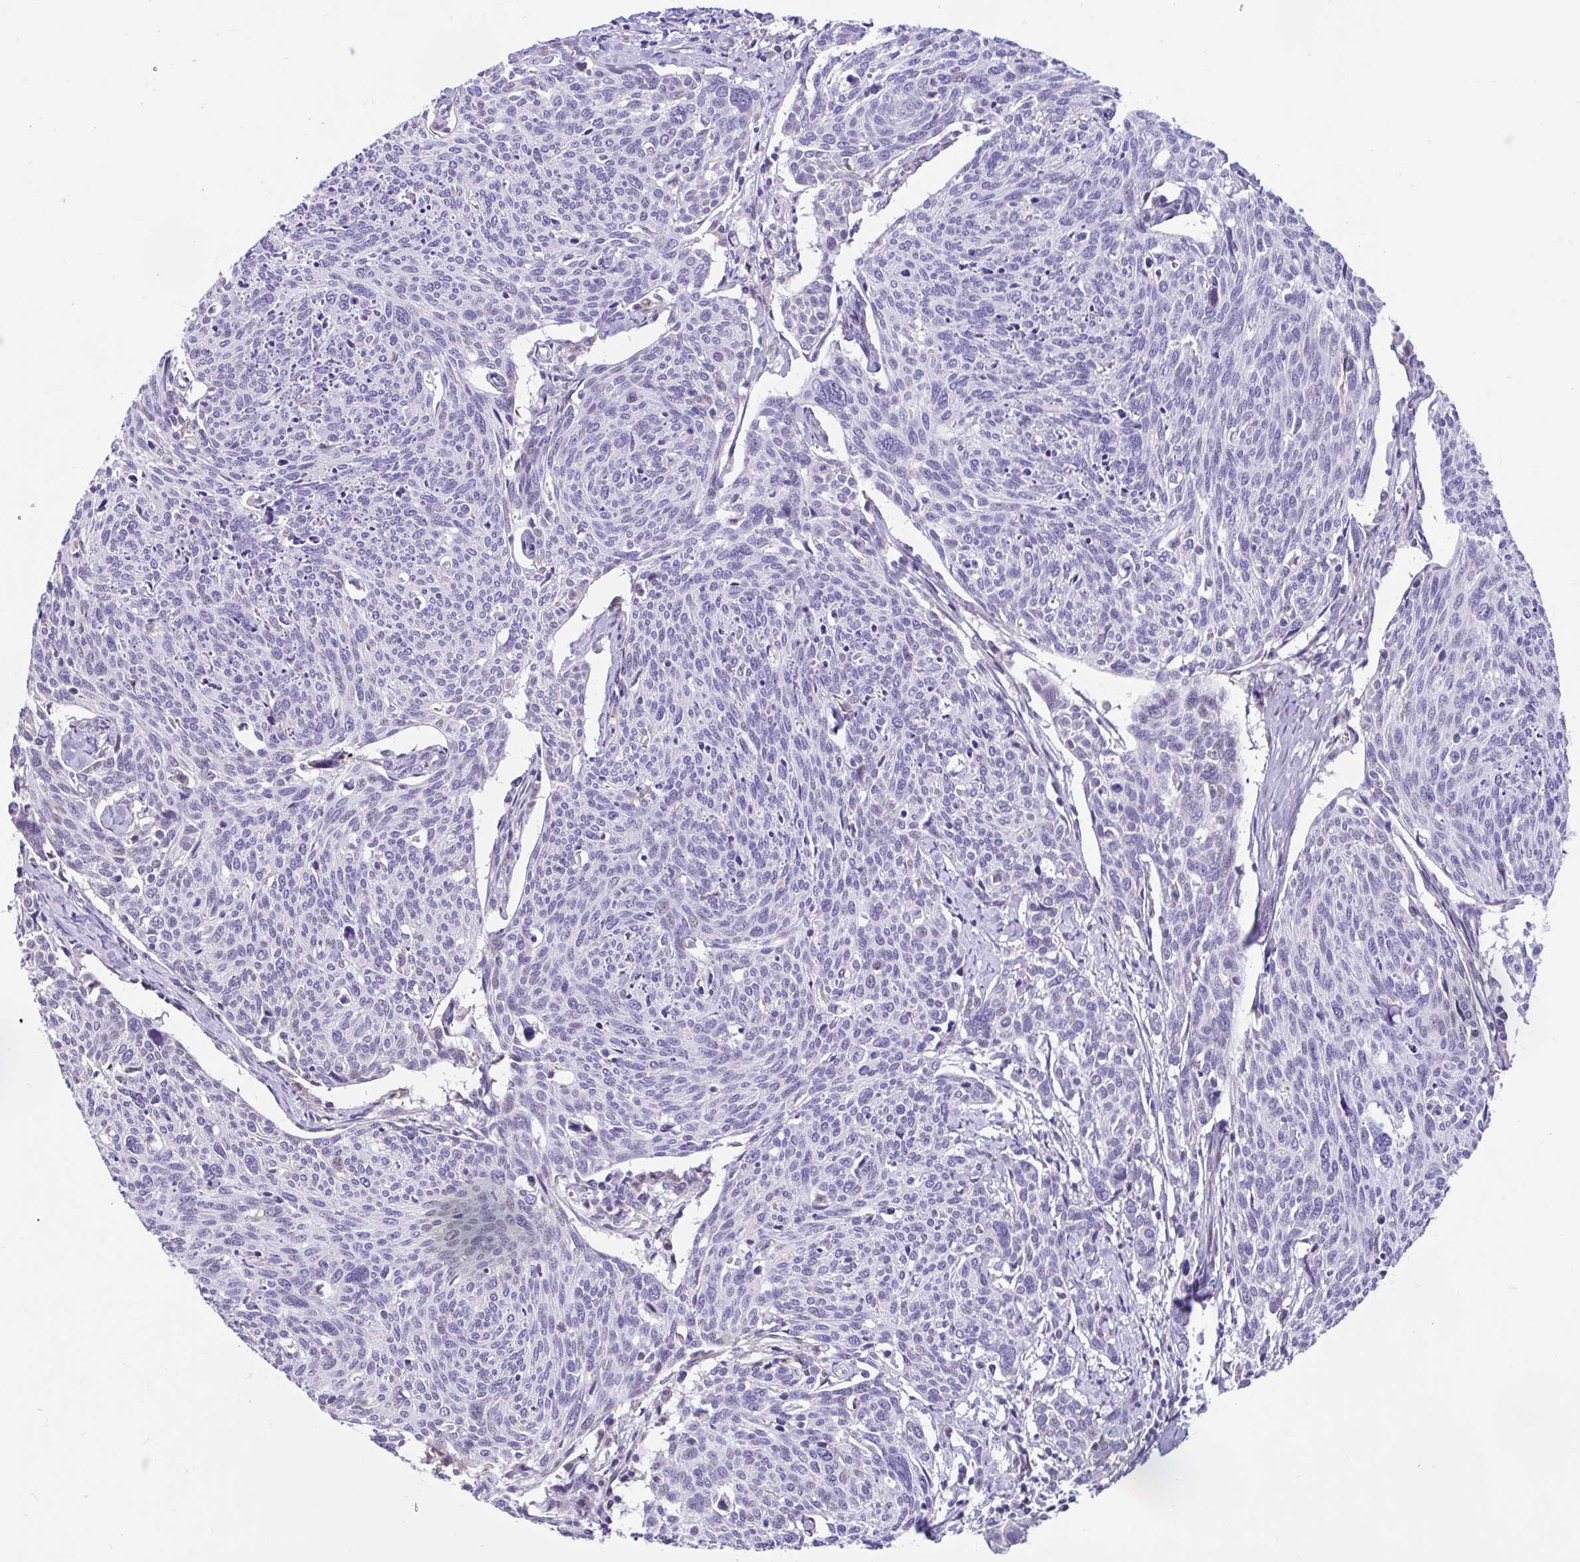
{"staining": {"intensity": "negative", "quantity": "none", "location": "none"}, "tissue": "cervical cancer", "cell_type": "Tumor cells", "image_type": "cancer", "snomed": [{"axis": "morphology", "description": "Squamous cell carcinoma, NOS"}, {"axis": "topography", "description": "Cervix"}], "caption": "Tumor cells show no significant staining in cervical cancer.", "gene": "NHLH2", "patient": {"sex": "female", "age": 49}}